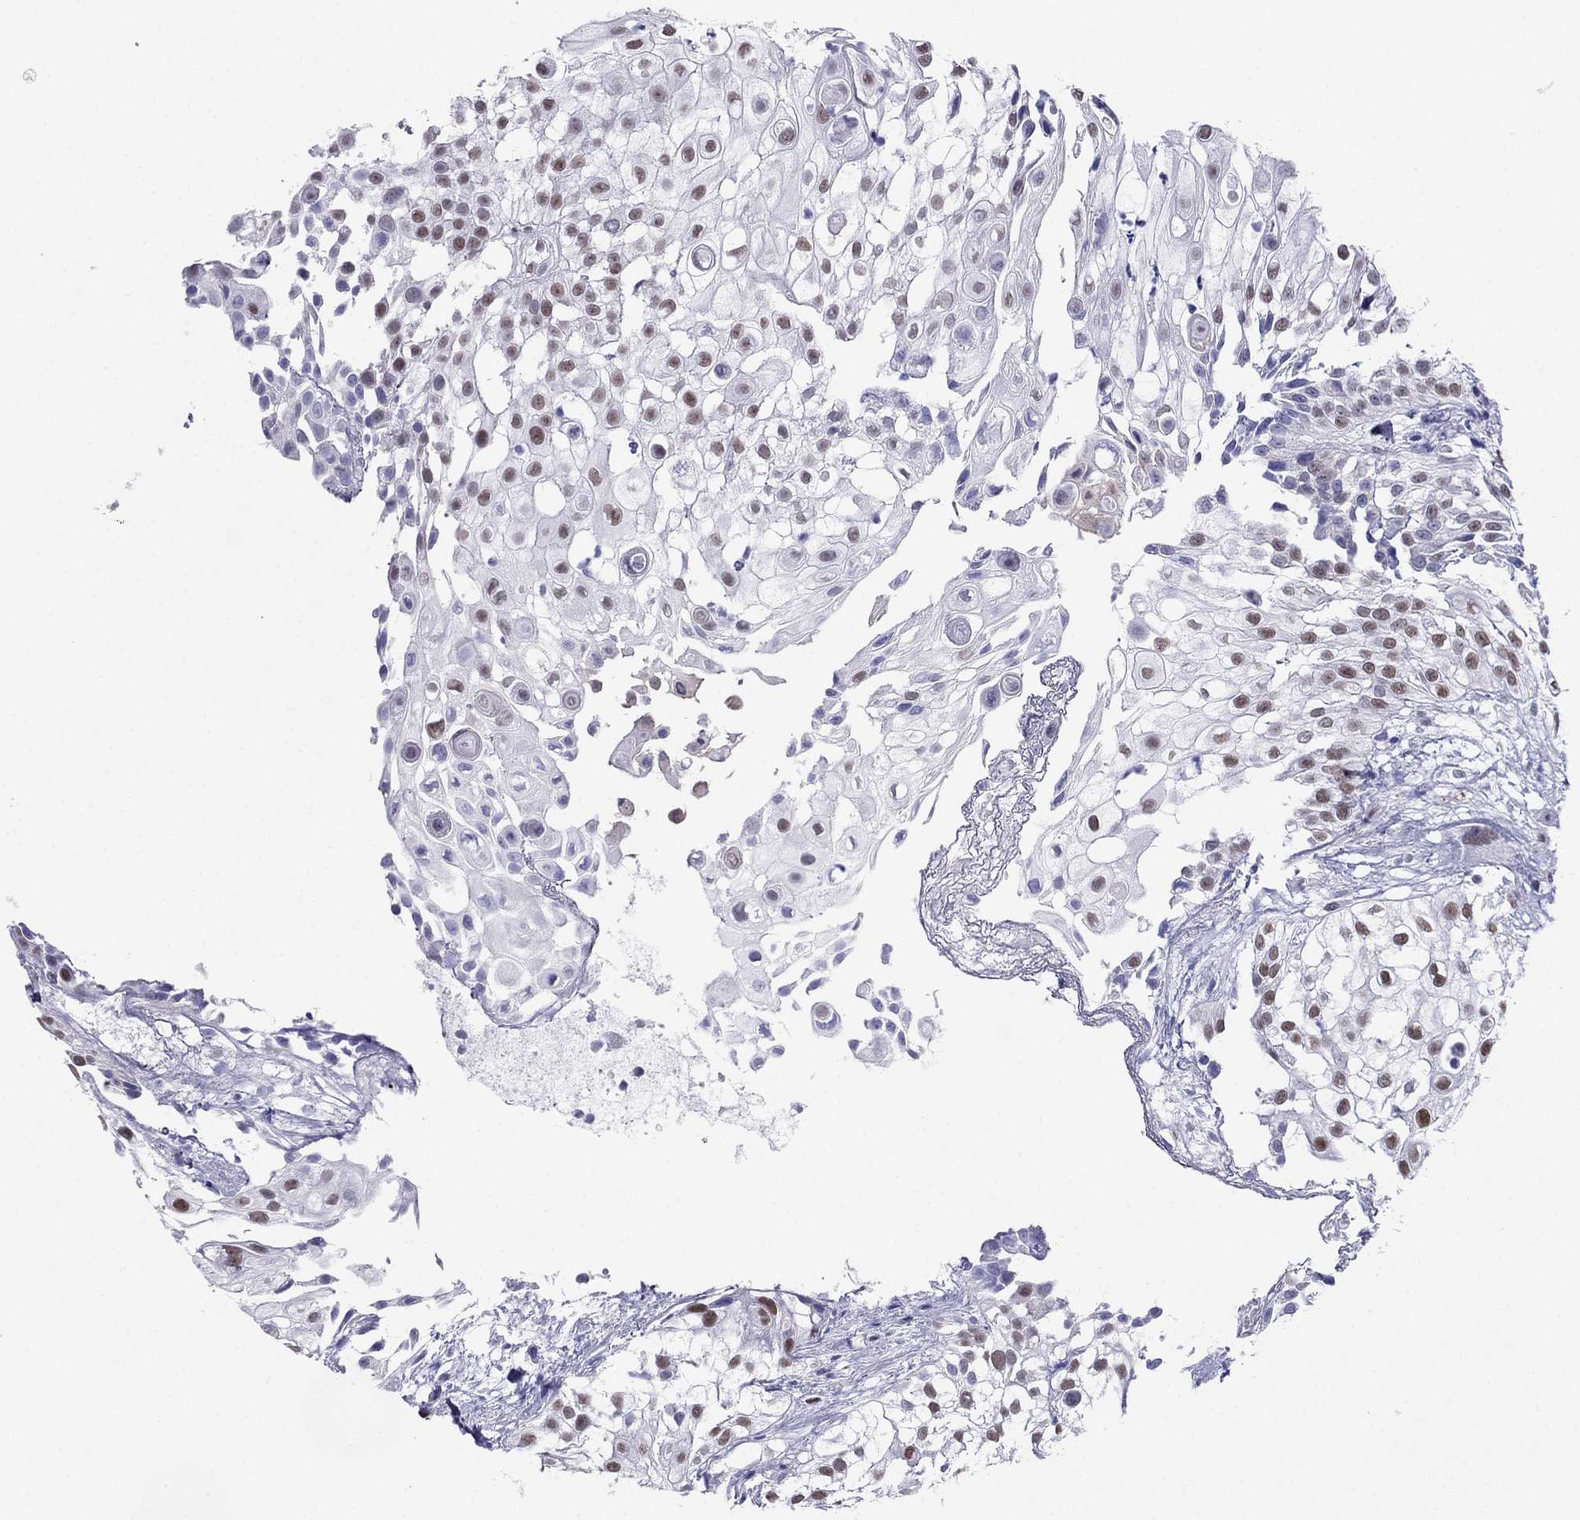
{"staining": {"intensity": "weak", "quantity": ">75%", "location": "nuclear"}, "tissue": "urothelial cancer", "cell_type": "Tumor cells", "image_type": "cancer", "snomed": [{"axis": "morphology", "description": "Urothelial carcinoma, High grade"}, {"axis": "topography", "description": "Urinary bladder"}], "caption": "Human urothelial cancer stained for a protein (brown) shows weak nuclear positive positivity in approximately >75% of tumor cells.", "gene": "PPM1G", "patient": {"sex": "female", "age": 79}}